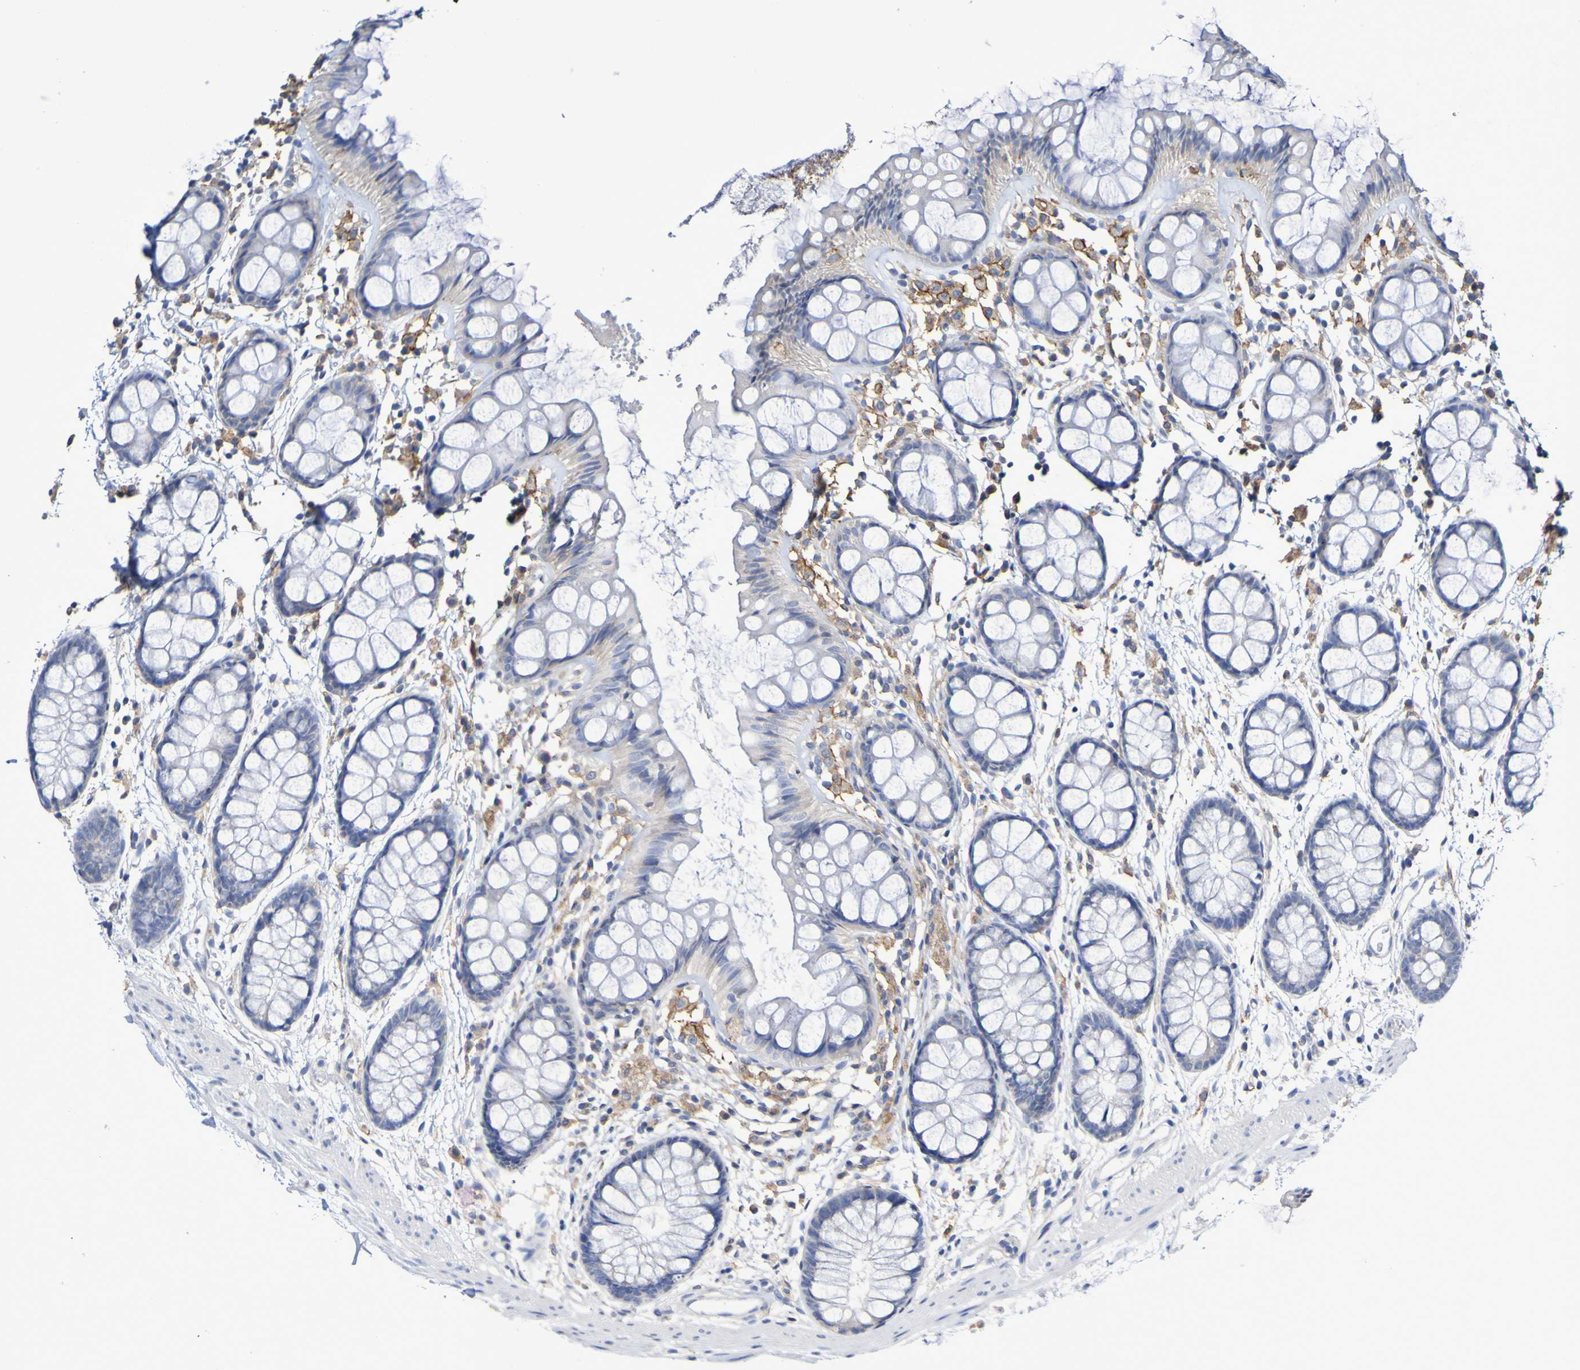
{"staining": {"intensity": "negative", "quantity": "none", "location": "none"}, "tissue": "rectum", "cell_type": "Glandular cells", "image_type": "normal", "snomed": [{"axis": "morphology", "description": "Normal tissue, NOS"}, {"axis": "topography", "description": "Rectum"}], "caption": "Immunohistochemical staining of unremarkable human rectum displays no significant positivity in glandular cells.", "gene": "SLC3A2", "patient": {"sex": "female", "age": 66}}